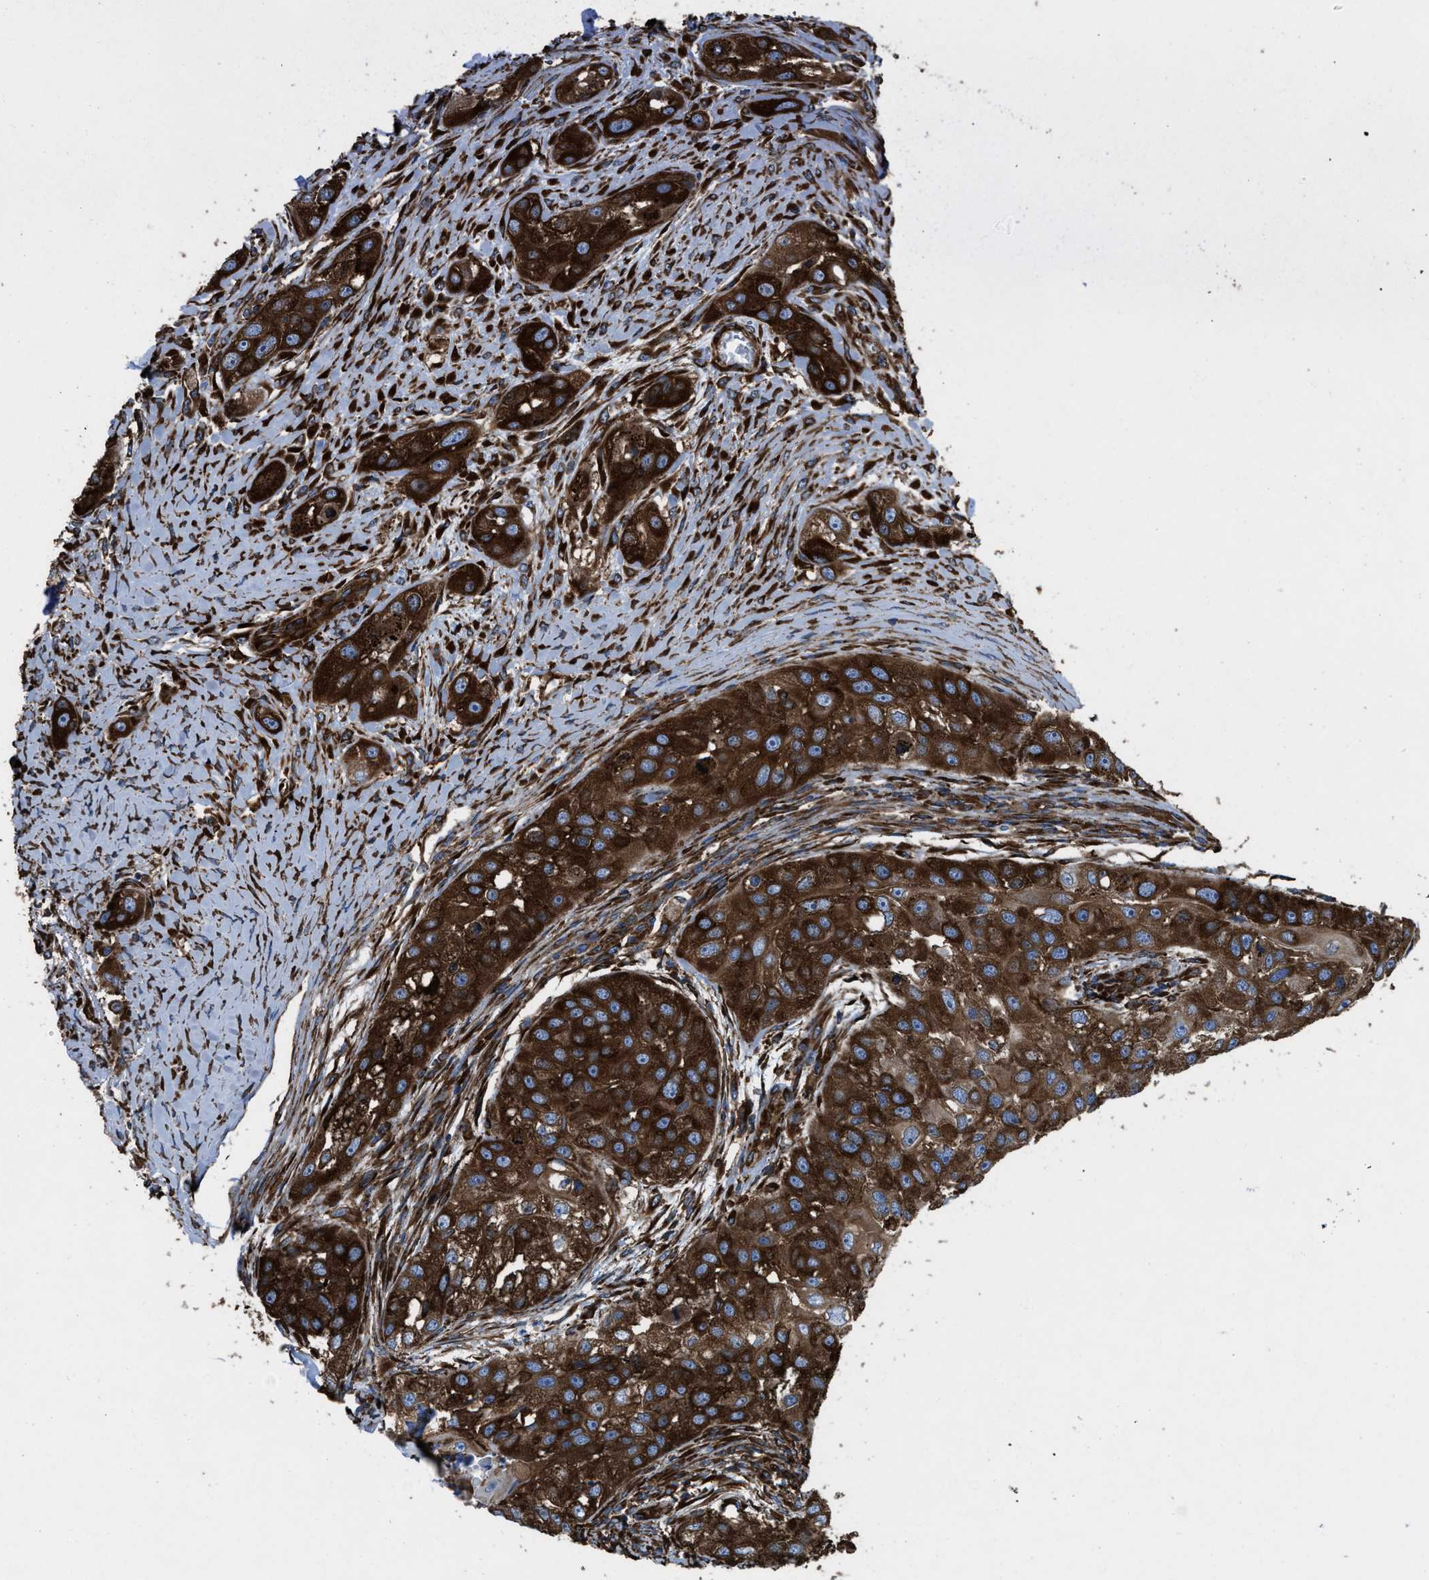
{"staining": {"intensity": "strong", "quantity": ">75%", "location": "cytoplasmic/membranous"}, "tissue": "head and neck cancer", "cell_type": "Tumor cells", "image_type": "cancer", "snomed": [{"axis": "morphology", "description": "Normal tissue, NOS"}, {"axis": "morphology", "description": "Squamous cell carcinoma, NOS"}, {"axis": "topography", "description": "Skeletal muscle"}, {"axis": "topography", "description": "Head-Neck"}], "caption": "Immunohistochemical staining of human head and neck cancer (squamous cell carcinoma) displays high levels of strong cytoplasmic/membranous positivity in approximately >75% of tumor cells.", "gene": "CAPRIN1", "patient": {"sex": "male", "age": 51}}